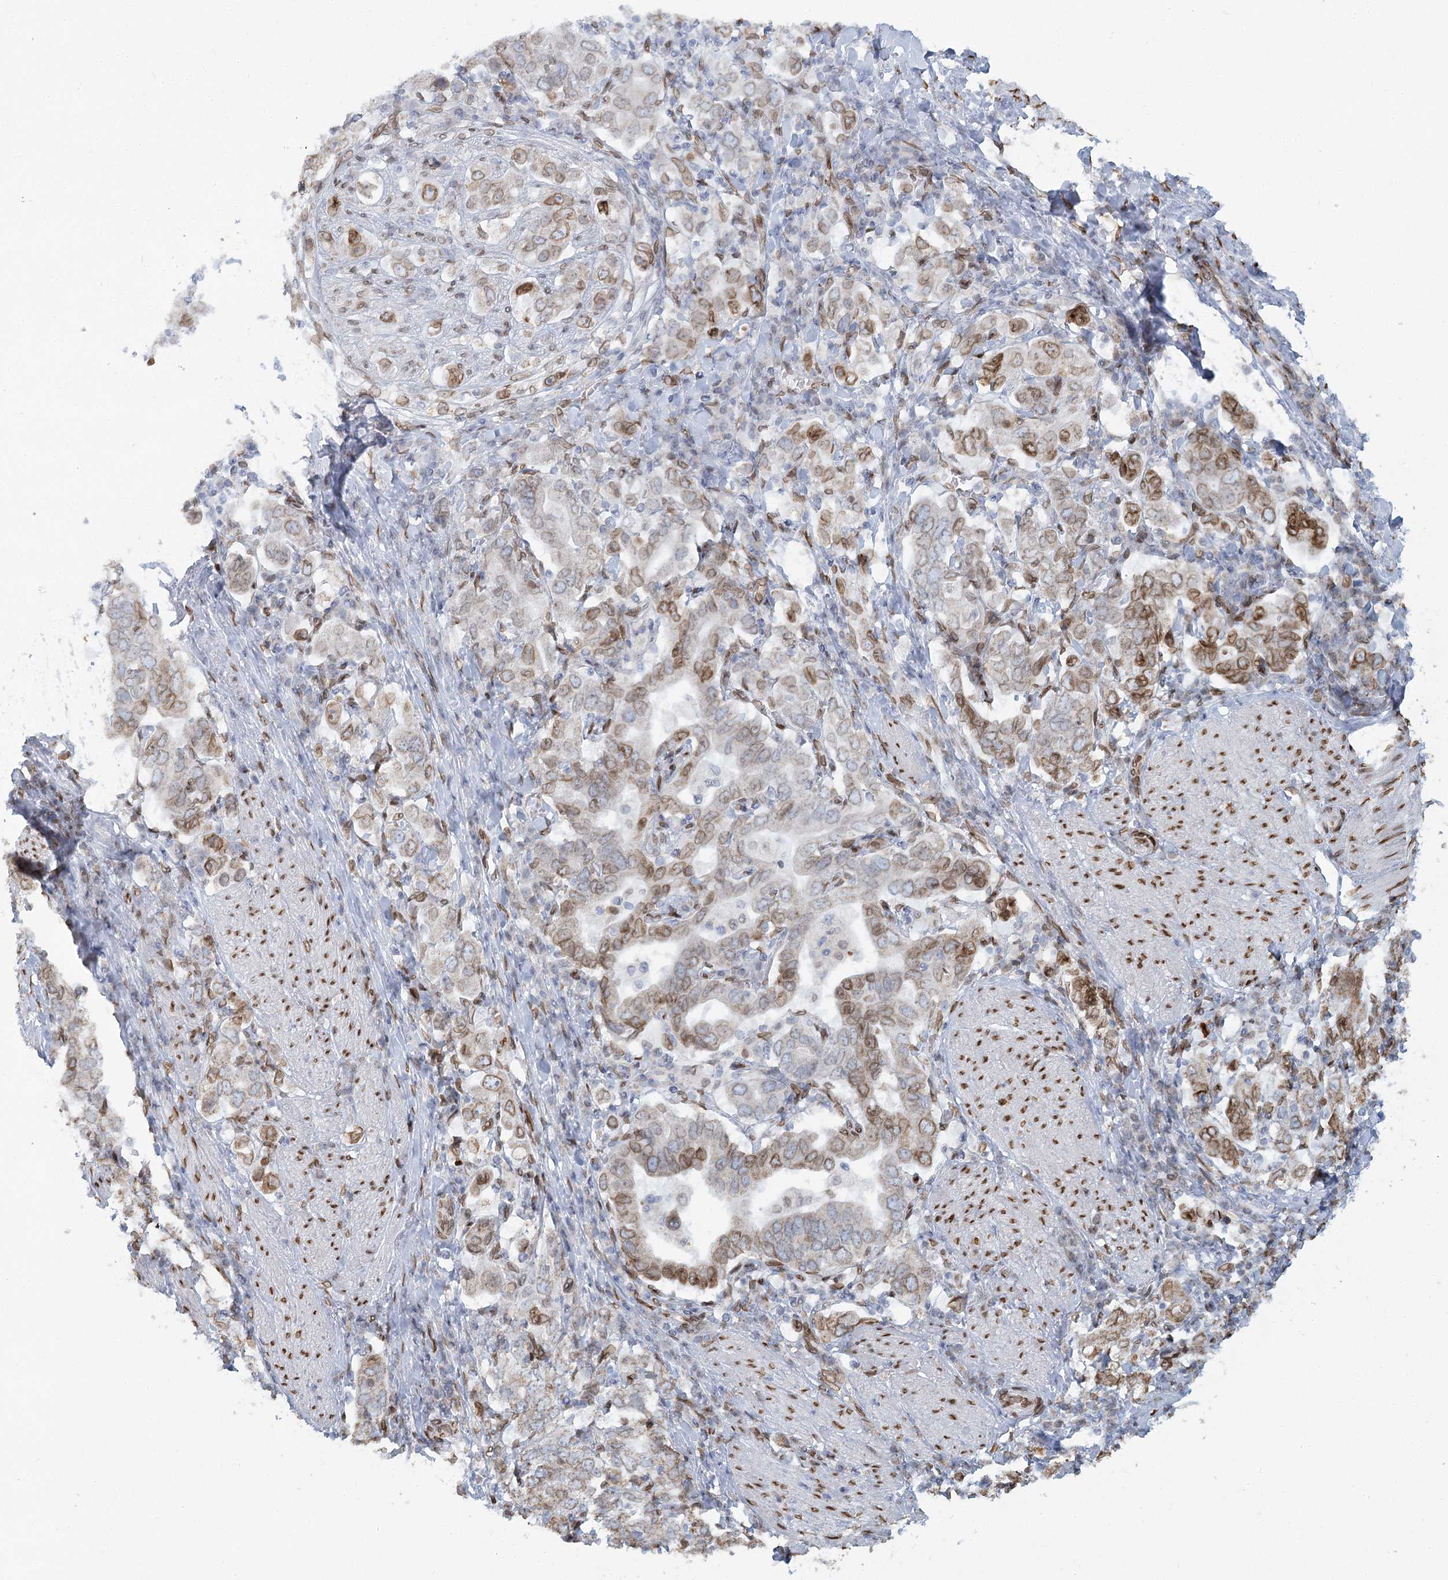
{"staining": {"intensity": "moderate", "quantity": "25%-75%", "location": "cytoplasmic/membranous,nuclear"}, "tissue": "stomach cancer", "cell_type": "Tumor cells", "image_type": "cancer", "snomed": [{"axis": "morphology", "description": "Adenocarcinoma, NOS"}, {"axis": "topography", "description": "Stomach, upper"}], "caption": "Stomach cancer stained for a protein shows moderate cytoplasmic/membranous and nuclear positivity in tumor cells. The staining was performed using DAB to visualize the protein expression in brown, while the nuclei were stained in blue with hematoxylin (Magnification: 20x).", "gene": "VWA5A", "patient": {"sex": "male", "age": 62}}